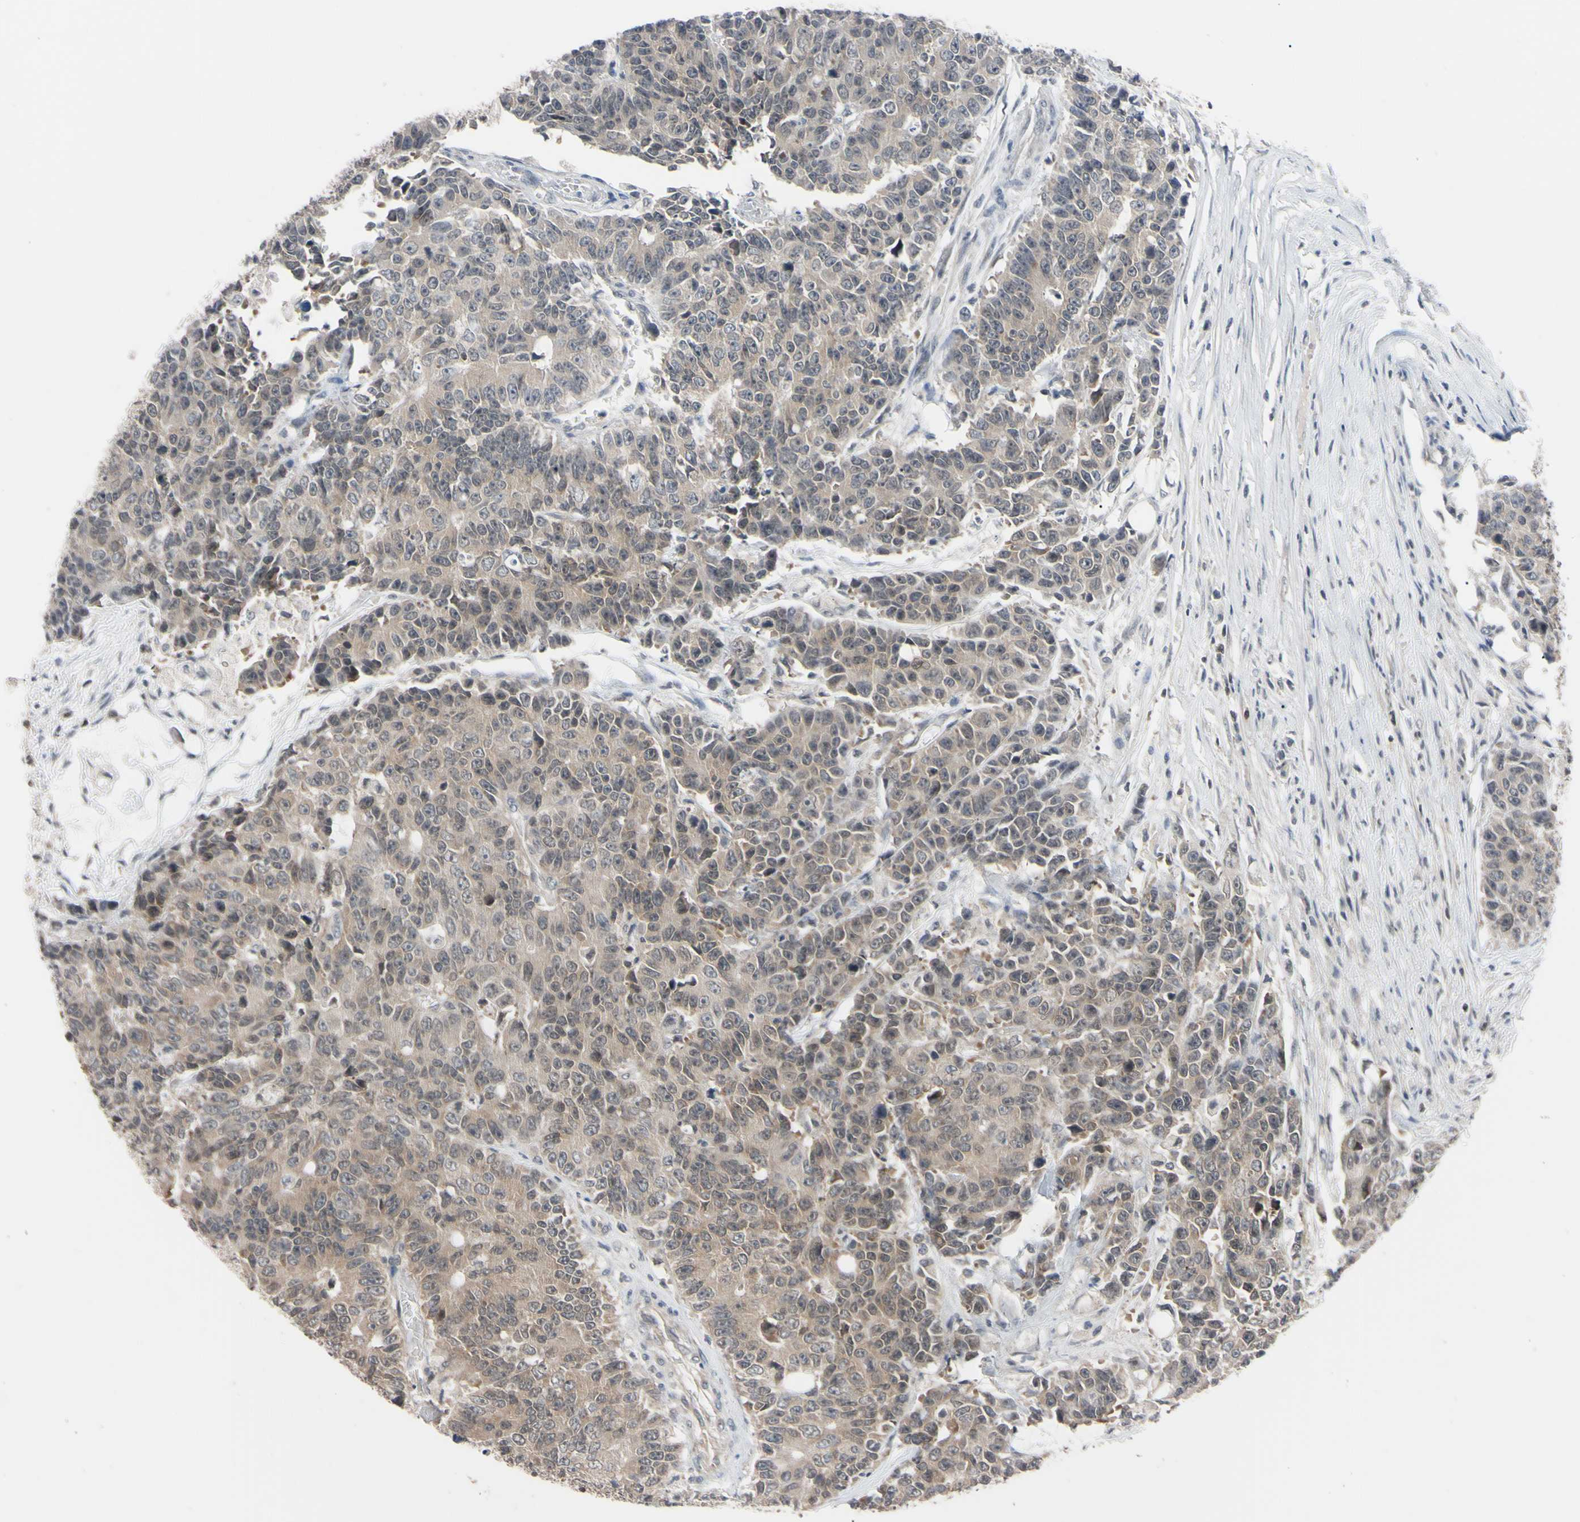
{"staining": {"intensity": "weak", "quantity": ">75%", "location": "cytoplasmic/membranous"}, "tissue": "colorectal cancer", "cell_type": "Tumor cells", "image_type": "cancer", "snomed": [{"axis": "morphology", "description": "Adenocarcinoma, NOS"}, {"axis": "topography", "description": "Colon"}], "caption": "Immunohistochemical staining of human colorectal adenocarcinoma reveals low levels of weak cytoplasmic/membranous staining in approximately >75% of tumor cells.", "gene": "UBE2I", "patient": {"sex": "female", "age": 86}}